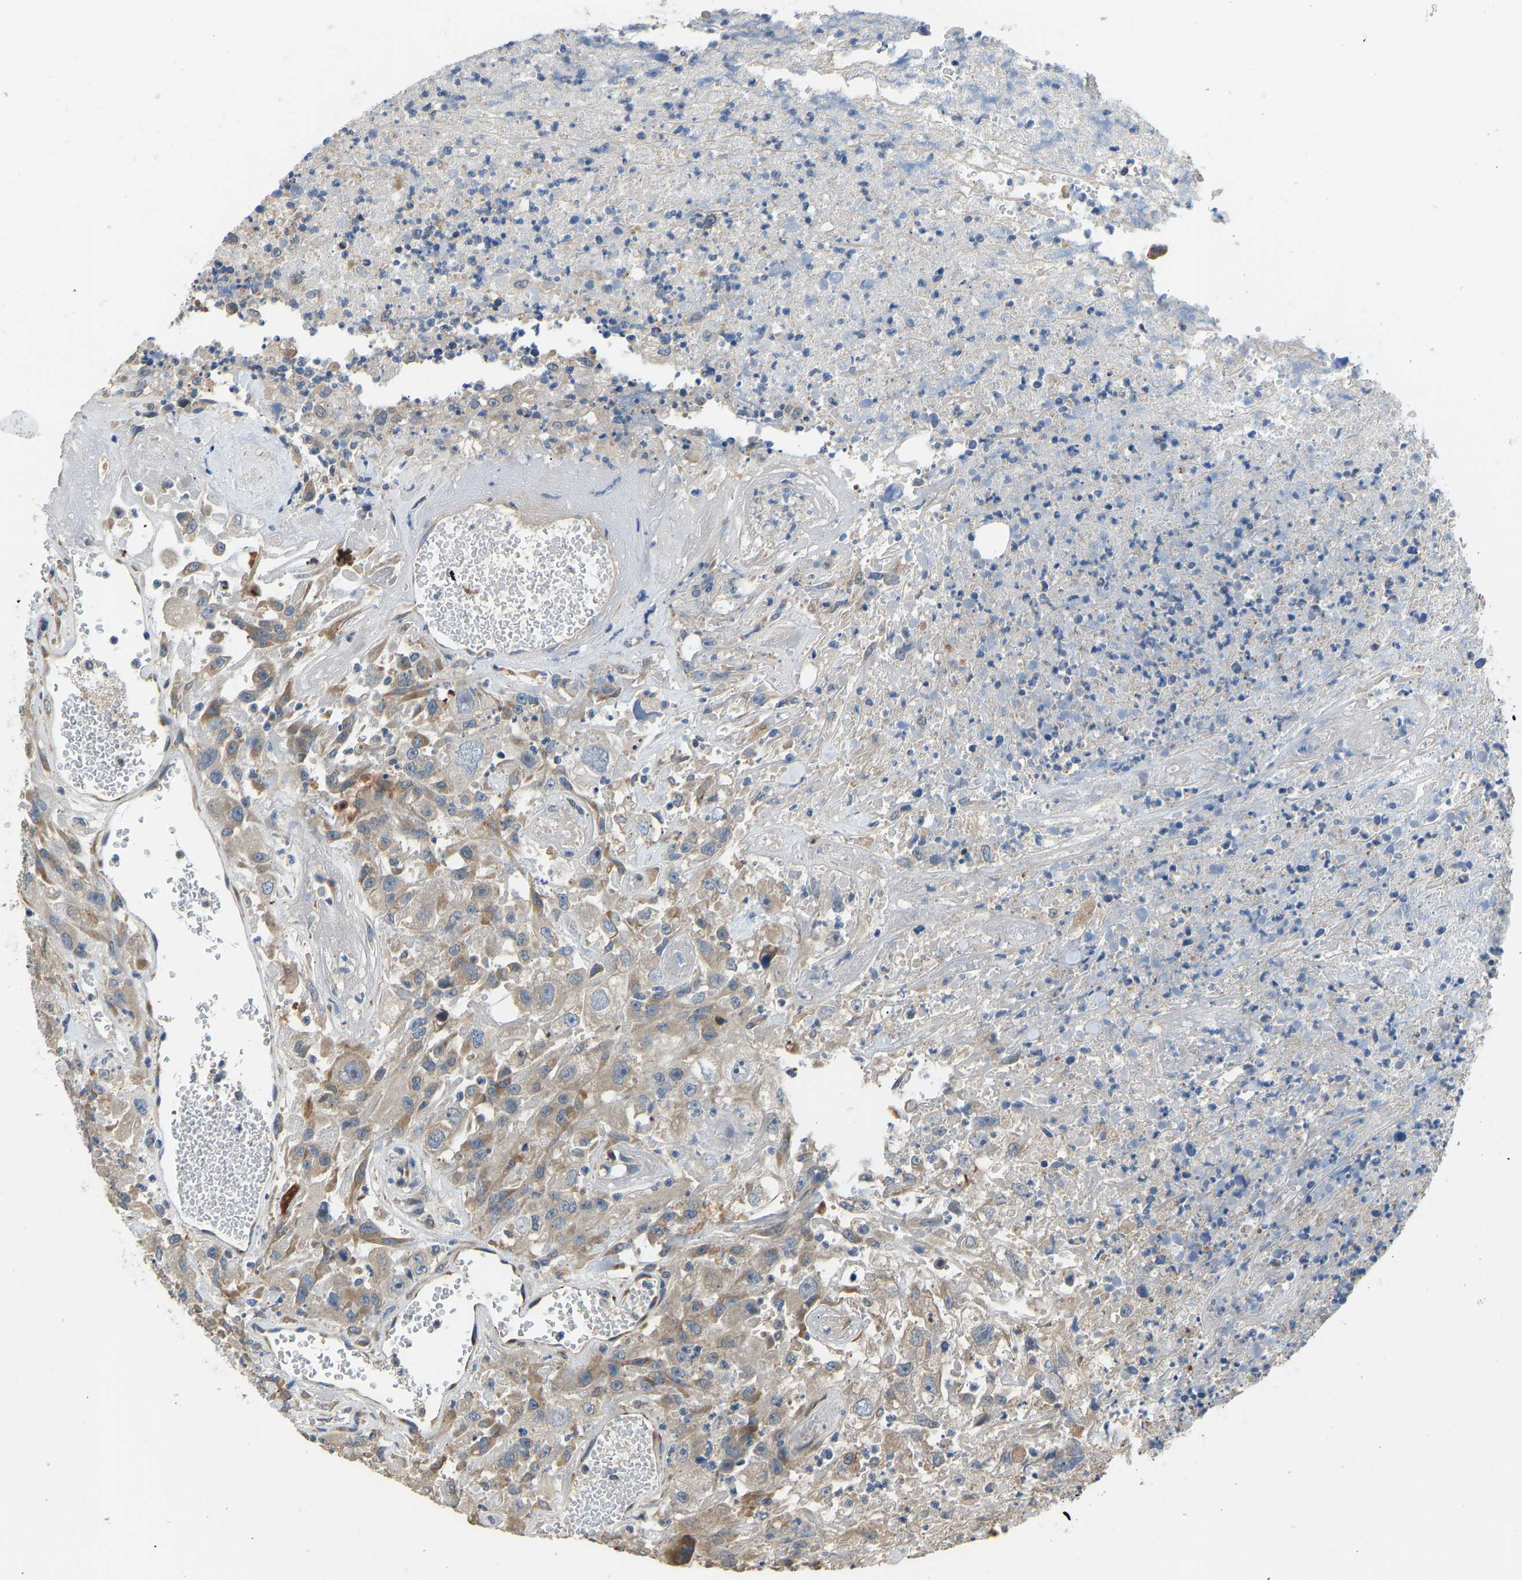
{"staining": {"intensity": "moderate", "quantity": "<25%", "location": "cytoplasmic/membranous"}, "tissue": "urothelial cancer", "cell_type": "Tumor cells", "image_type": "cancer", "snomed": [{"axis": "morphology", "description": "Urothelial carcinoma, High grade"}, {"axis": "topography", "description": "Urinary bladder"}], "caption": "Tumor cells demonstrate low levels of moderate cytoplasmic/membranous expression in about <25% of cells in human urothelial carcinoma (high-grade).", "gene": "RBP1", "patient": {"sex": "male", "age": 46}}